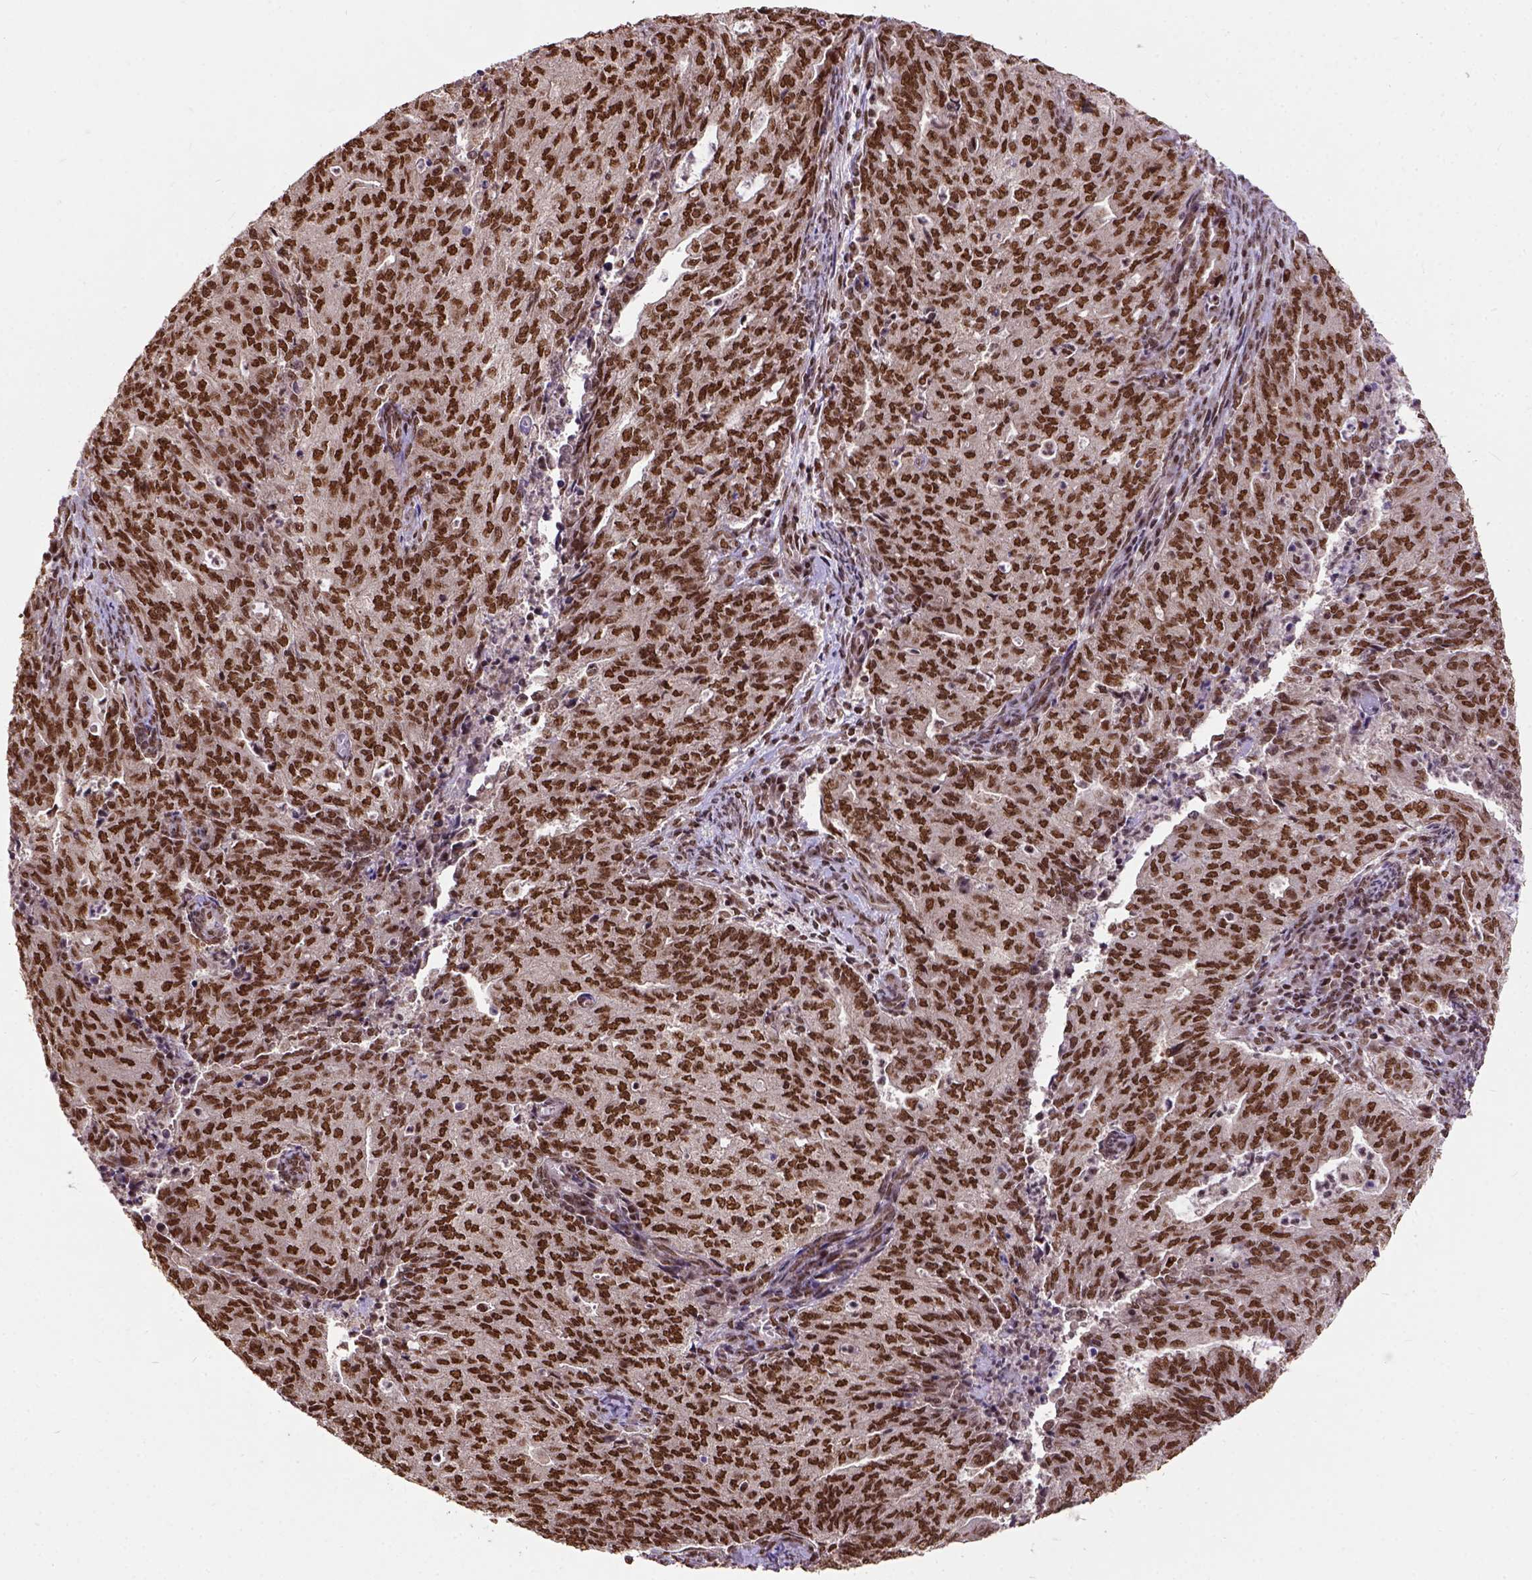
{"staining": {"intensity": "strong", "quantity": ">75%", "location": "nuclear"}, "tissue": "endometrial cancer", "cell_type": "Tumor cells", "image_type": "cancer", "snomed": [{"axis": "morphology", "description": "Adenocarcinoma, NOS"}, {"axis": "topography", "description": "Endometrium"}], "caption": "Protein analysis of endometrial cancer tissue displays strong nuclear expression in about >75% of tumor cells.", "gene": "NACC1", "patient": {"sex": "female", "age": 82}}